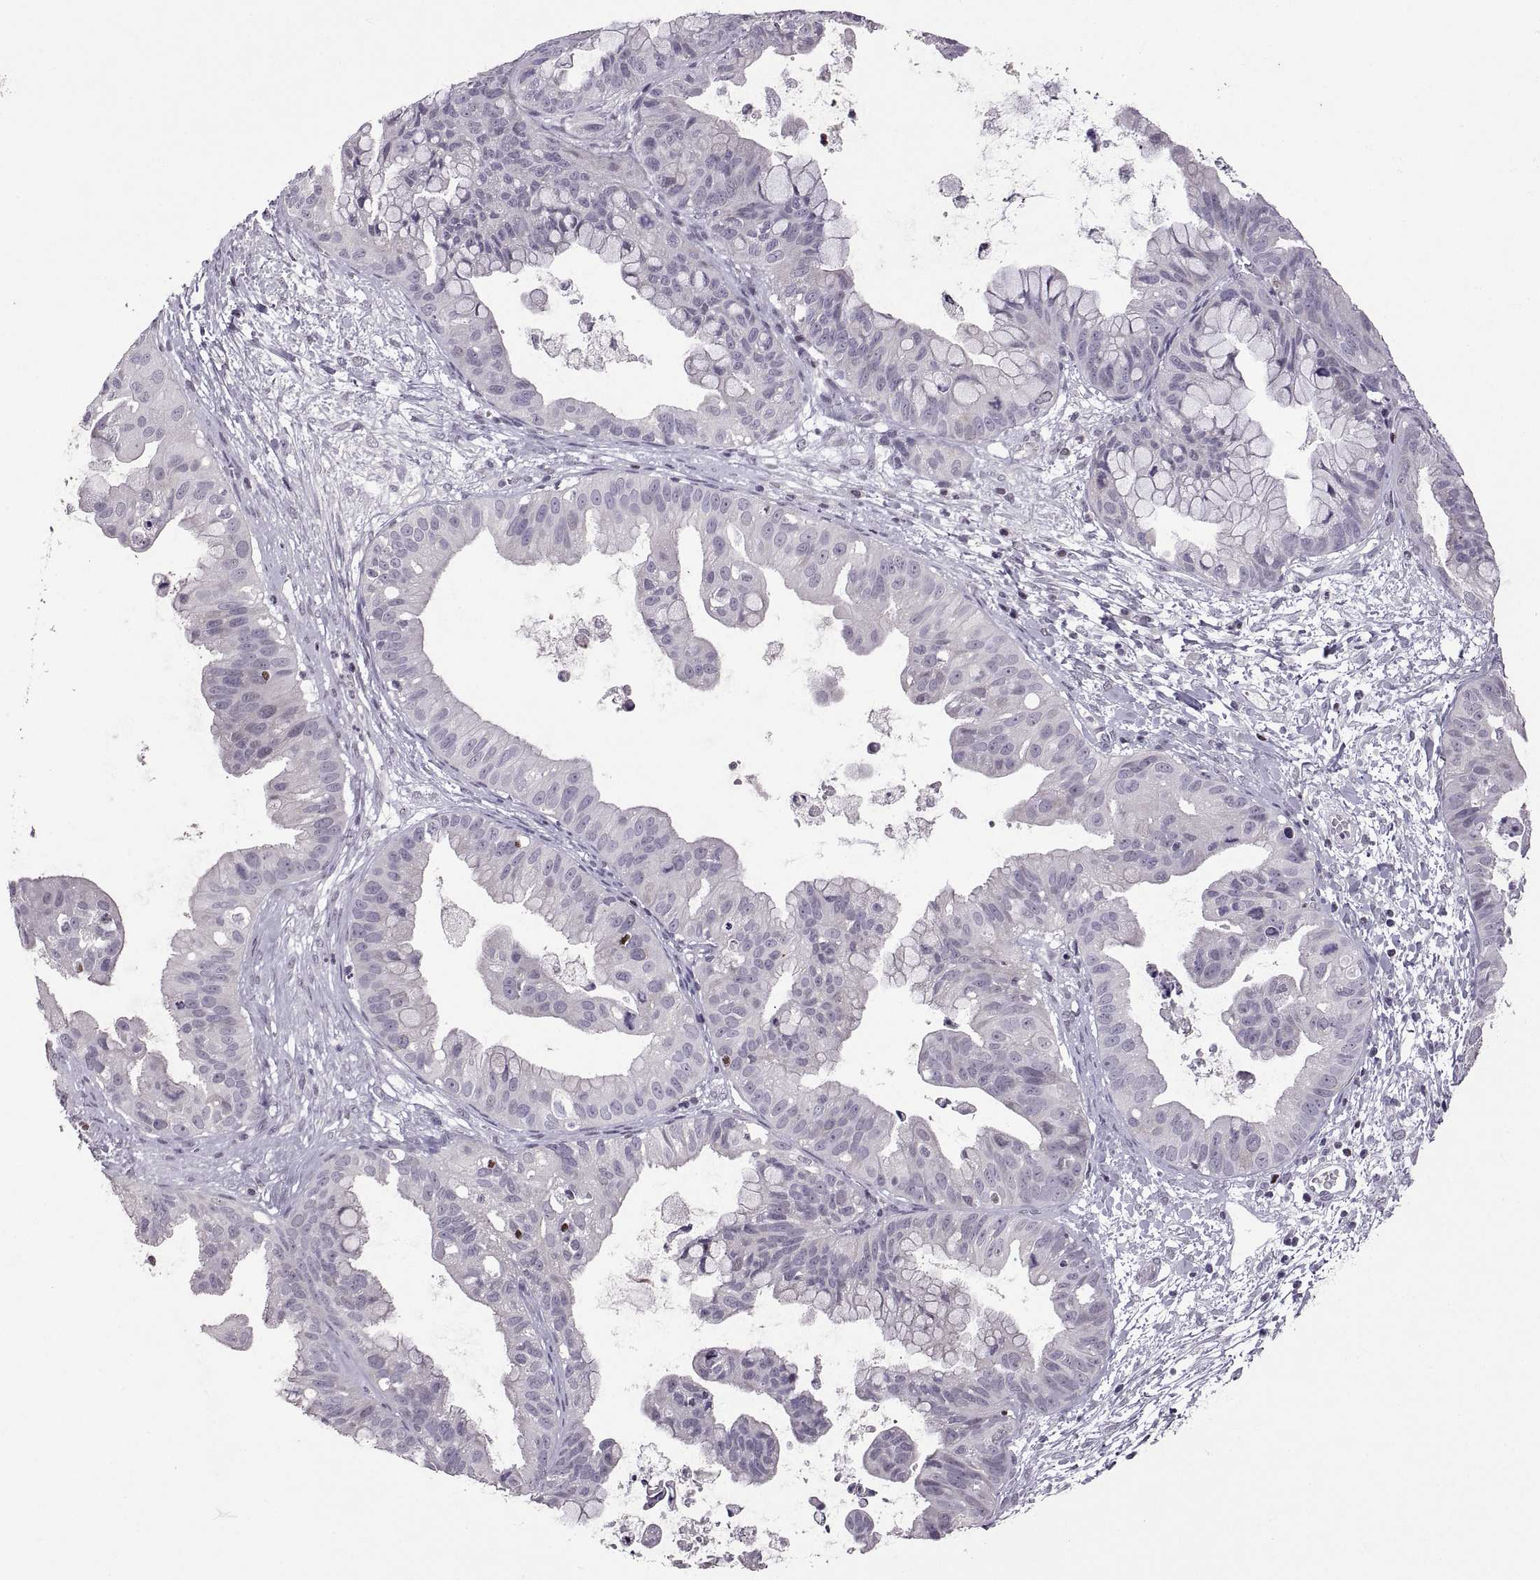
{"staining": {"intensity": "negative", "quantity": "none", "location": "none"}, "tissue": "ovarian cancer", "cell_type": "Tumor cells", "image_type": "cancer", "snomed": [{"axis": "morphology", "description": "Cystadenocarcinoma, mucinous, NOS"}, {"axis": "topography", "description": "Ovary"}], "caption": "A high-resolution photomicrograph shows IHC staining of mucinous cystadenocarcinoma (ovarian), which exhibits no significant positivity in tumor cells.", "gene": "NEK2", "patient": {"sex": "female", "age": 76}}